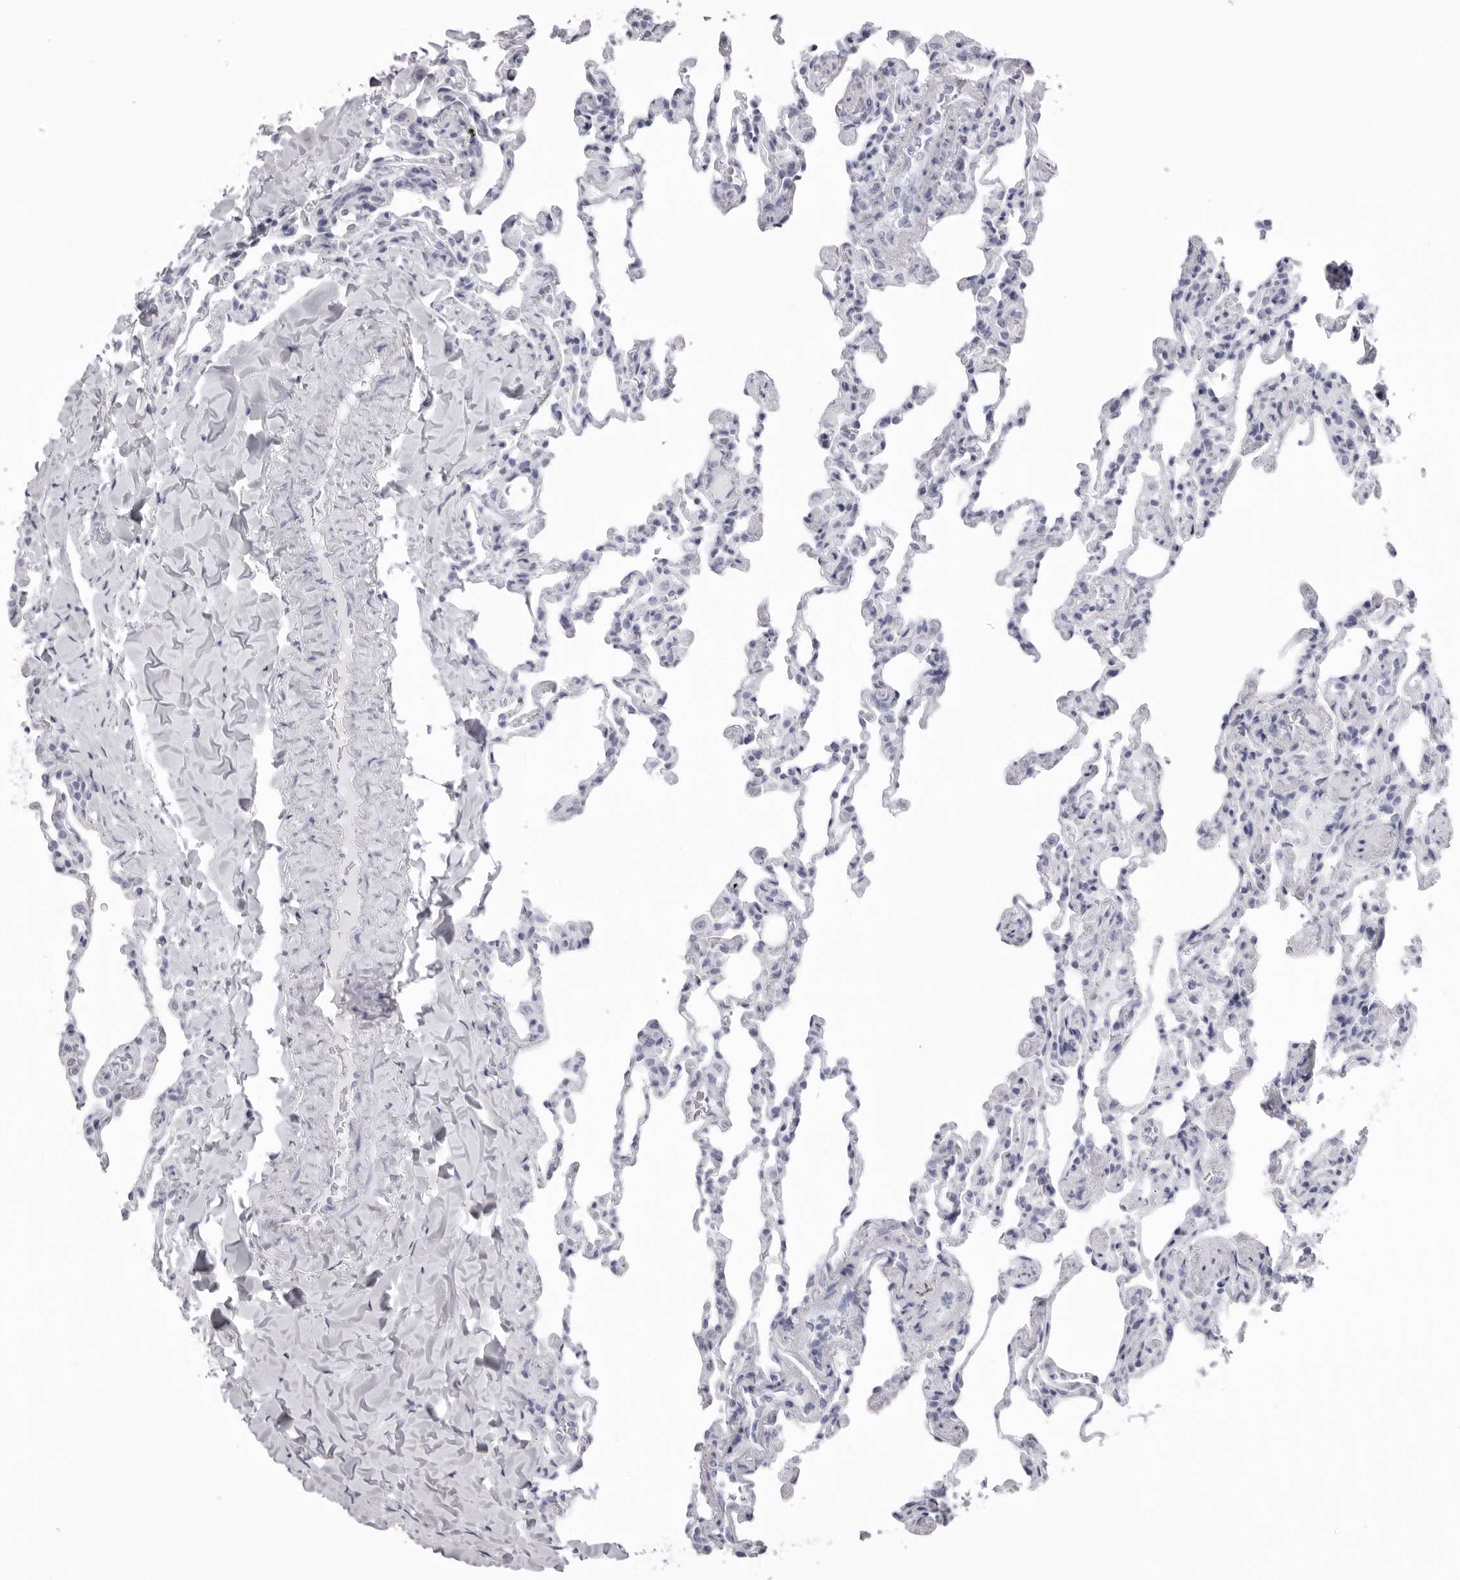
{"staining": {"intensity": "negative", "quantity": "none", "location": "none"}, "tissue": "lung", "cell_type": "Alveolar cells", "image_type": "normal", "snomed": [{"axis": "morphology", "description": "Normal tissue, NOS"}, {"axis": "topography", "description": "Lung"}], "caption": "Immunohistochemistry micrograph of benign lung stained for a protein (brown), which reveals no positivity in alveolar cells. (IHC, brightfield microscopy, high magnification).", "gene": "KLK9", "patient": {"sex": "male", "age": 20}}